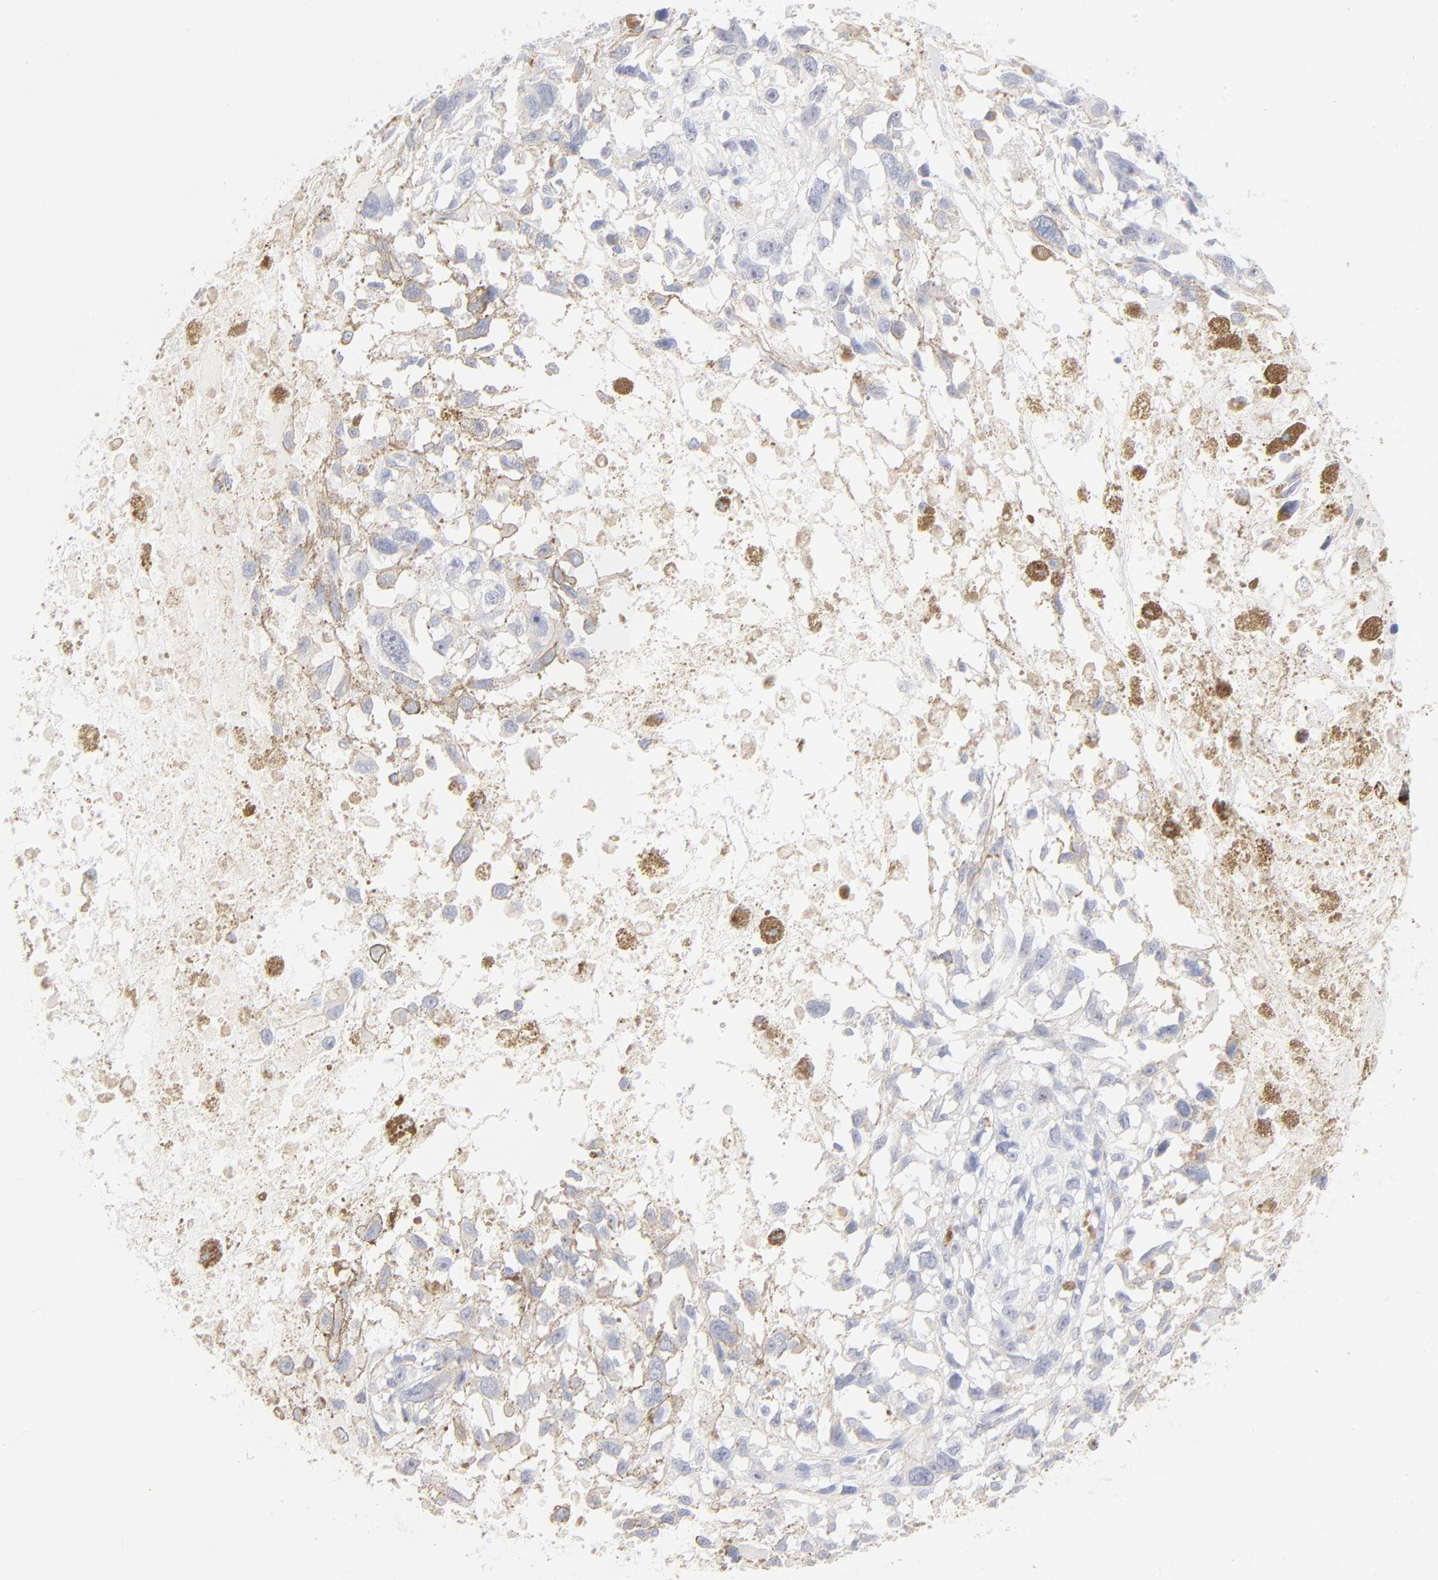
{"staining": {"intensity": "negative", "quantity": "none", "location": "none"}, "tissue": "melanoma", "cell_type": "Tumor cells", "image_type": "cancer", "snomed": [{"axis": "morphology", "description": "Malignant melanoma, Metastatic site"}, {"axis": "topography", "description": "Lymph node"}], "caption": "This is an immunohistochemistry image of malignant melanoma (metastatic site). There is no expression in tumor cells.", "gene": "ONECUT1", "patient": {"sex": "male", "age": 59}}